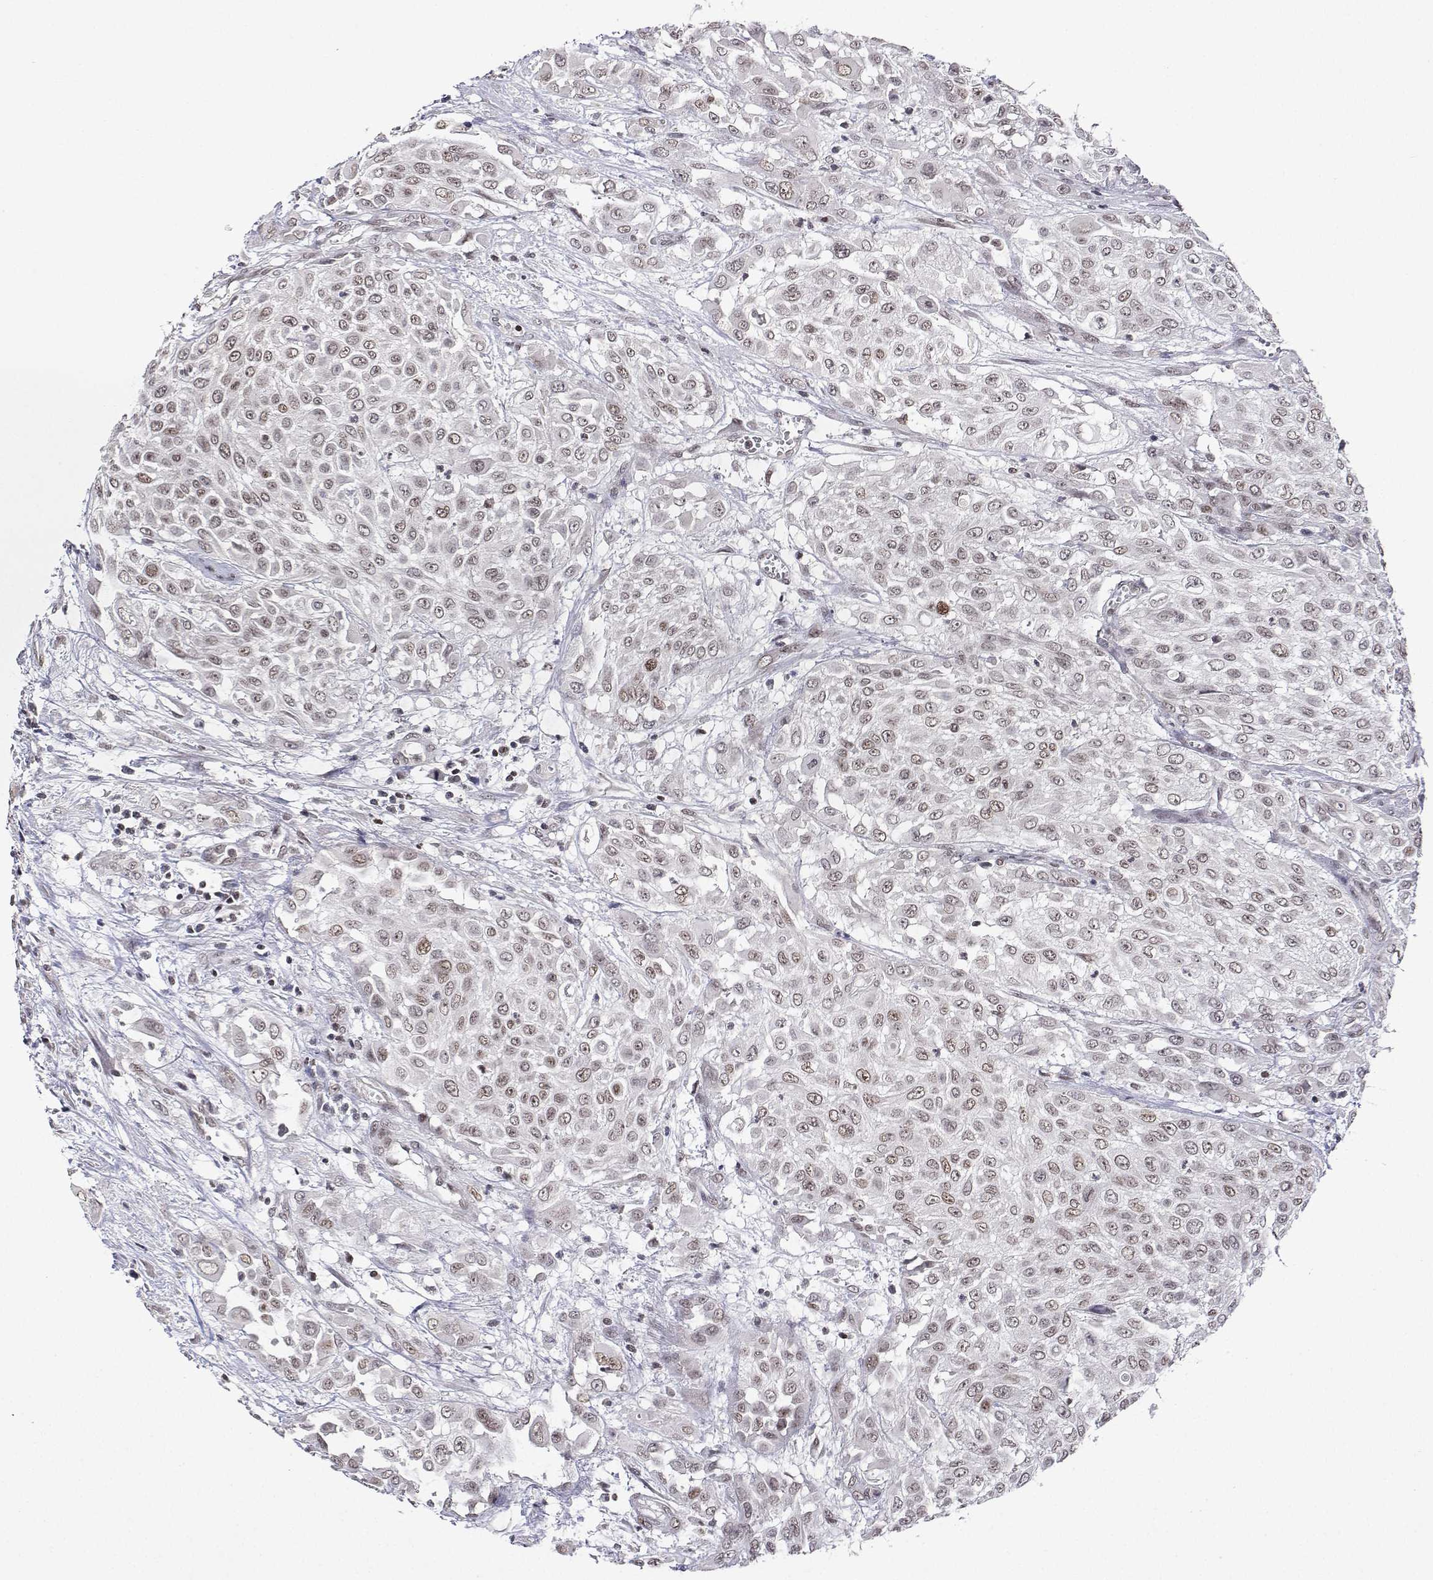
{"staining": {"intensity": "weak", "quantity": ">75%", "location": "nuclear"}, "tissue": "urothelial cancer", "cell_type": "Tumor cells", "image_type": "cancer", "snomed": [{"axis": "morphology", "description": "Urothelial carcinoma, High grade"}, {"axis": "topography", "description": "Urinary bladder"}], "caption": "Immunohistochemistry of urothelial cancer demonstrates low levels of weak nuclear positivity in about >75% of tumor cells.", "gene": "XPC", "patient": {"sex": "male", "age": 57}}